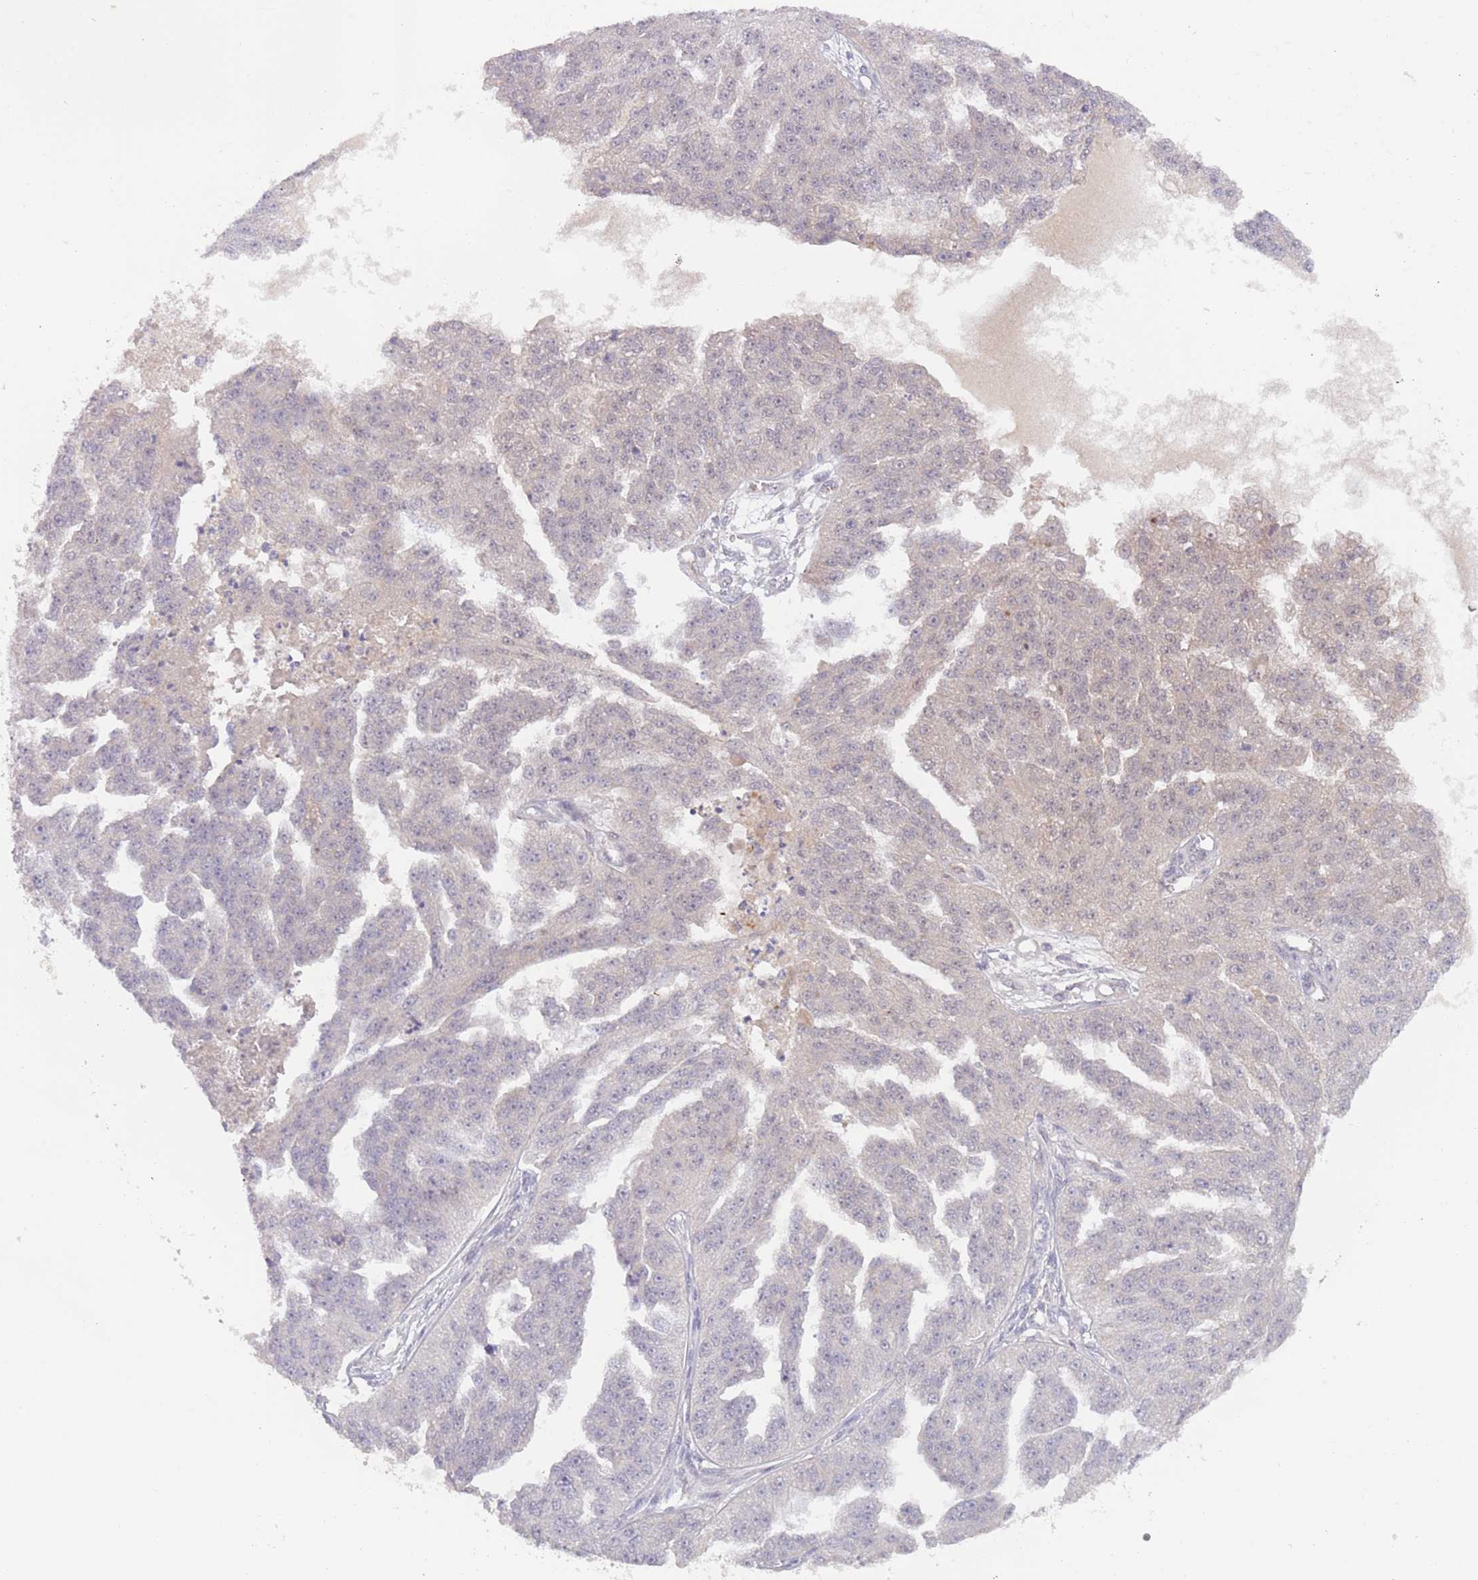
{"staining": {"intensity": "negative", "quantity": "none", "location": "none"}, "tissue": "ovarian cancer", "cell_type": "Tumor cells", "image_type": "cancer", "snomed": [{"axis": "morphology", "description": "Cystadenocarcinoma, serous, NOS"}, {"axis": "topography", "description": "Ovary"}], "caption": "A histopathology image of ovarian cancer (serous cystadenocarcinoma) stained for a protein displays no brown staining in tumor cells.", "gene": "RFXANK", "patient": {"sex": "female", "age": 58}}